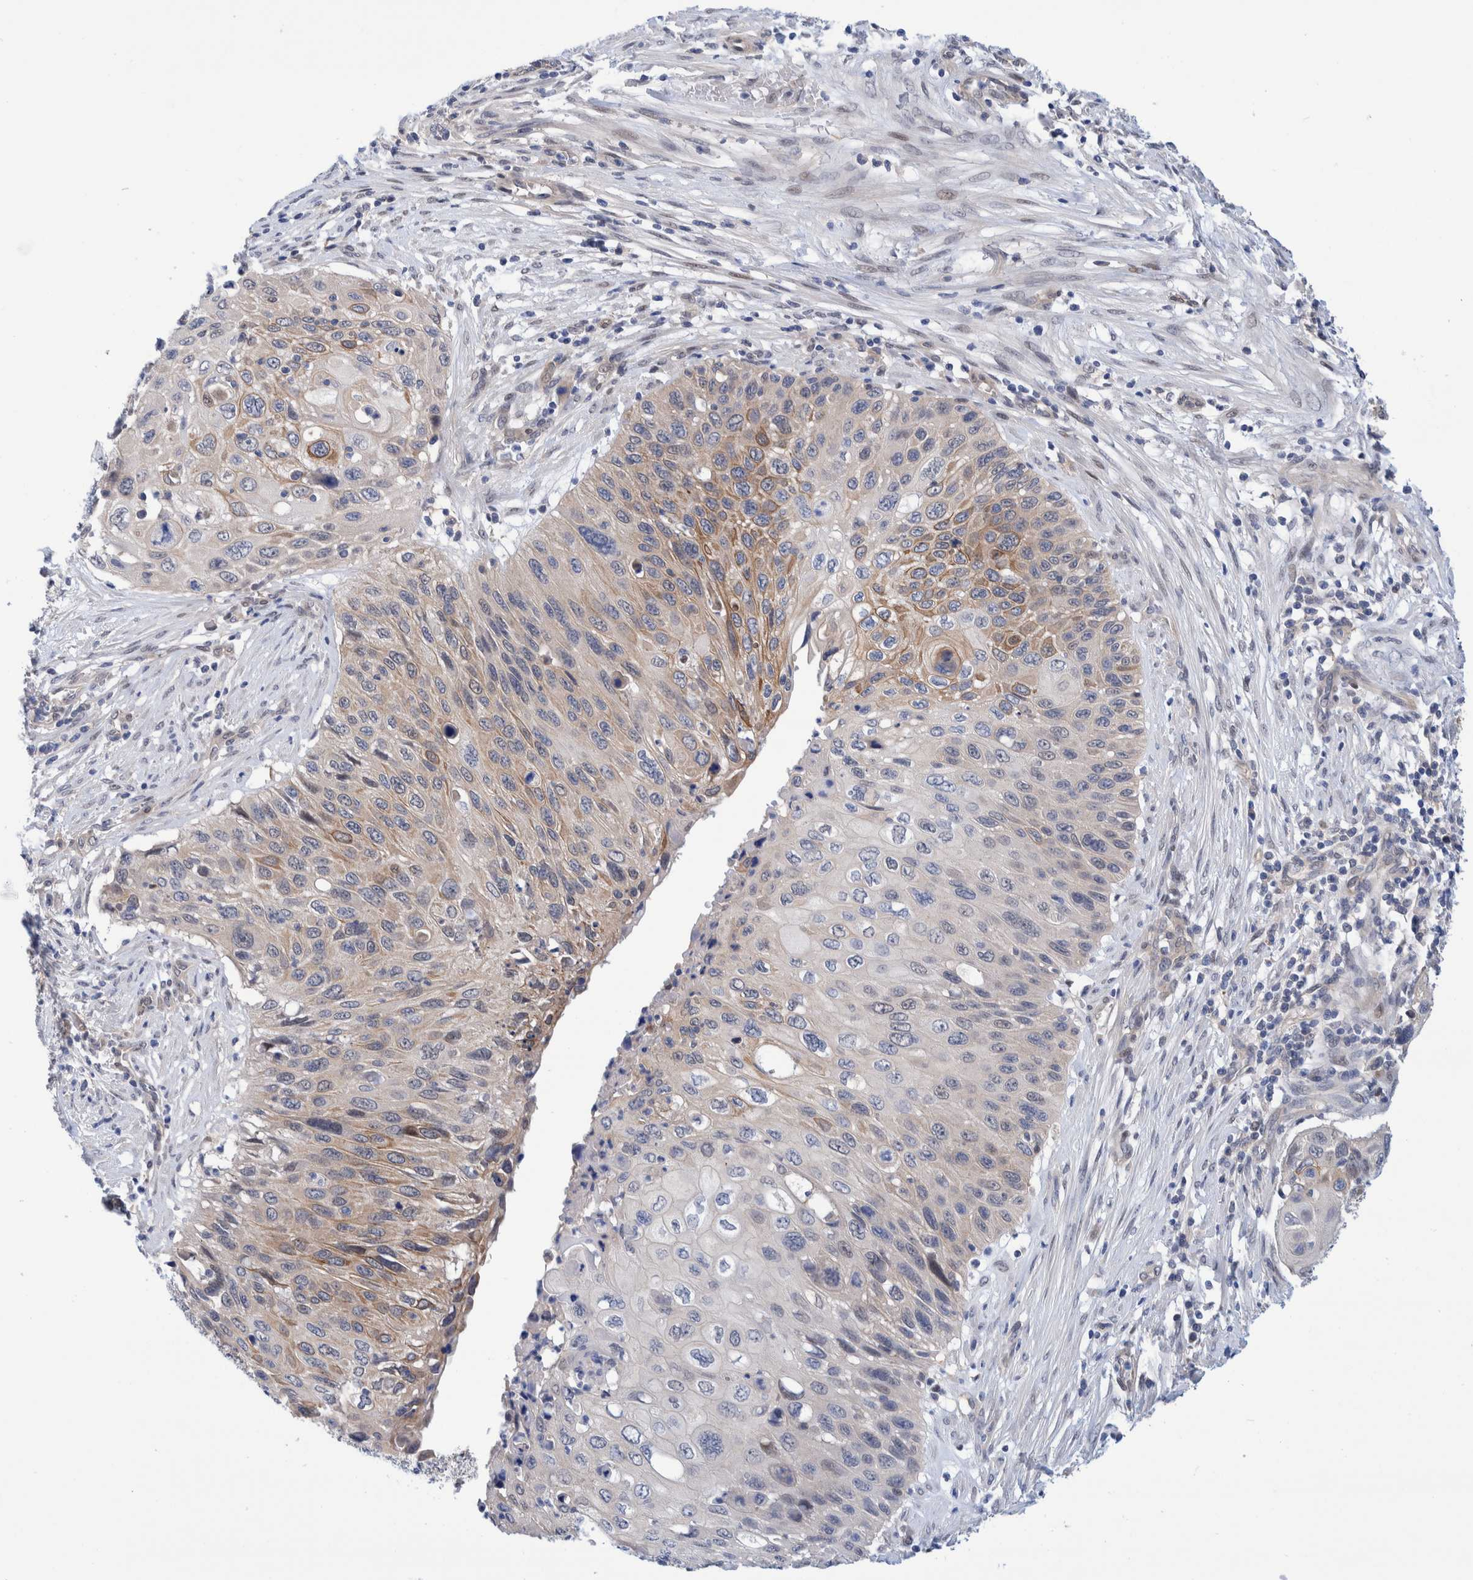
{"staining": {"intensity": "weak", "quantity": "25%-75%", "location": "cytoplasmic/membranous"}, "tissue": "cervical cancer", "cell_type": "Tumor cells", "image_type": "cancer", "snomed": [{"axis": "morphology", "description": "Squamous cell carcinoma, NOS"}, {"axis": "topography", "description": "Cervix"}], "caption": "The micrograph reveals immunohistochemical staining of cervical cancer (squamous cell carcinoma). There is weak cytoplasmic/membranous positivity is seen in approximately 25%-75% of tumor cells.", "gene": "PFAS", "patient": {"sex": "female", "age": 70}}